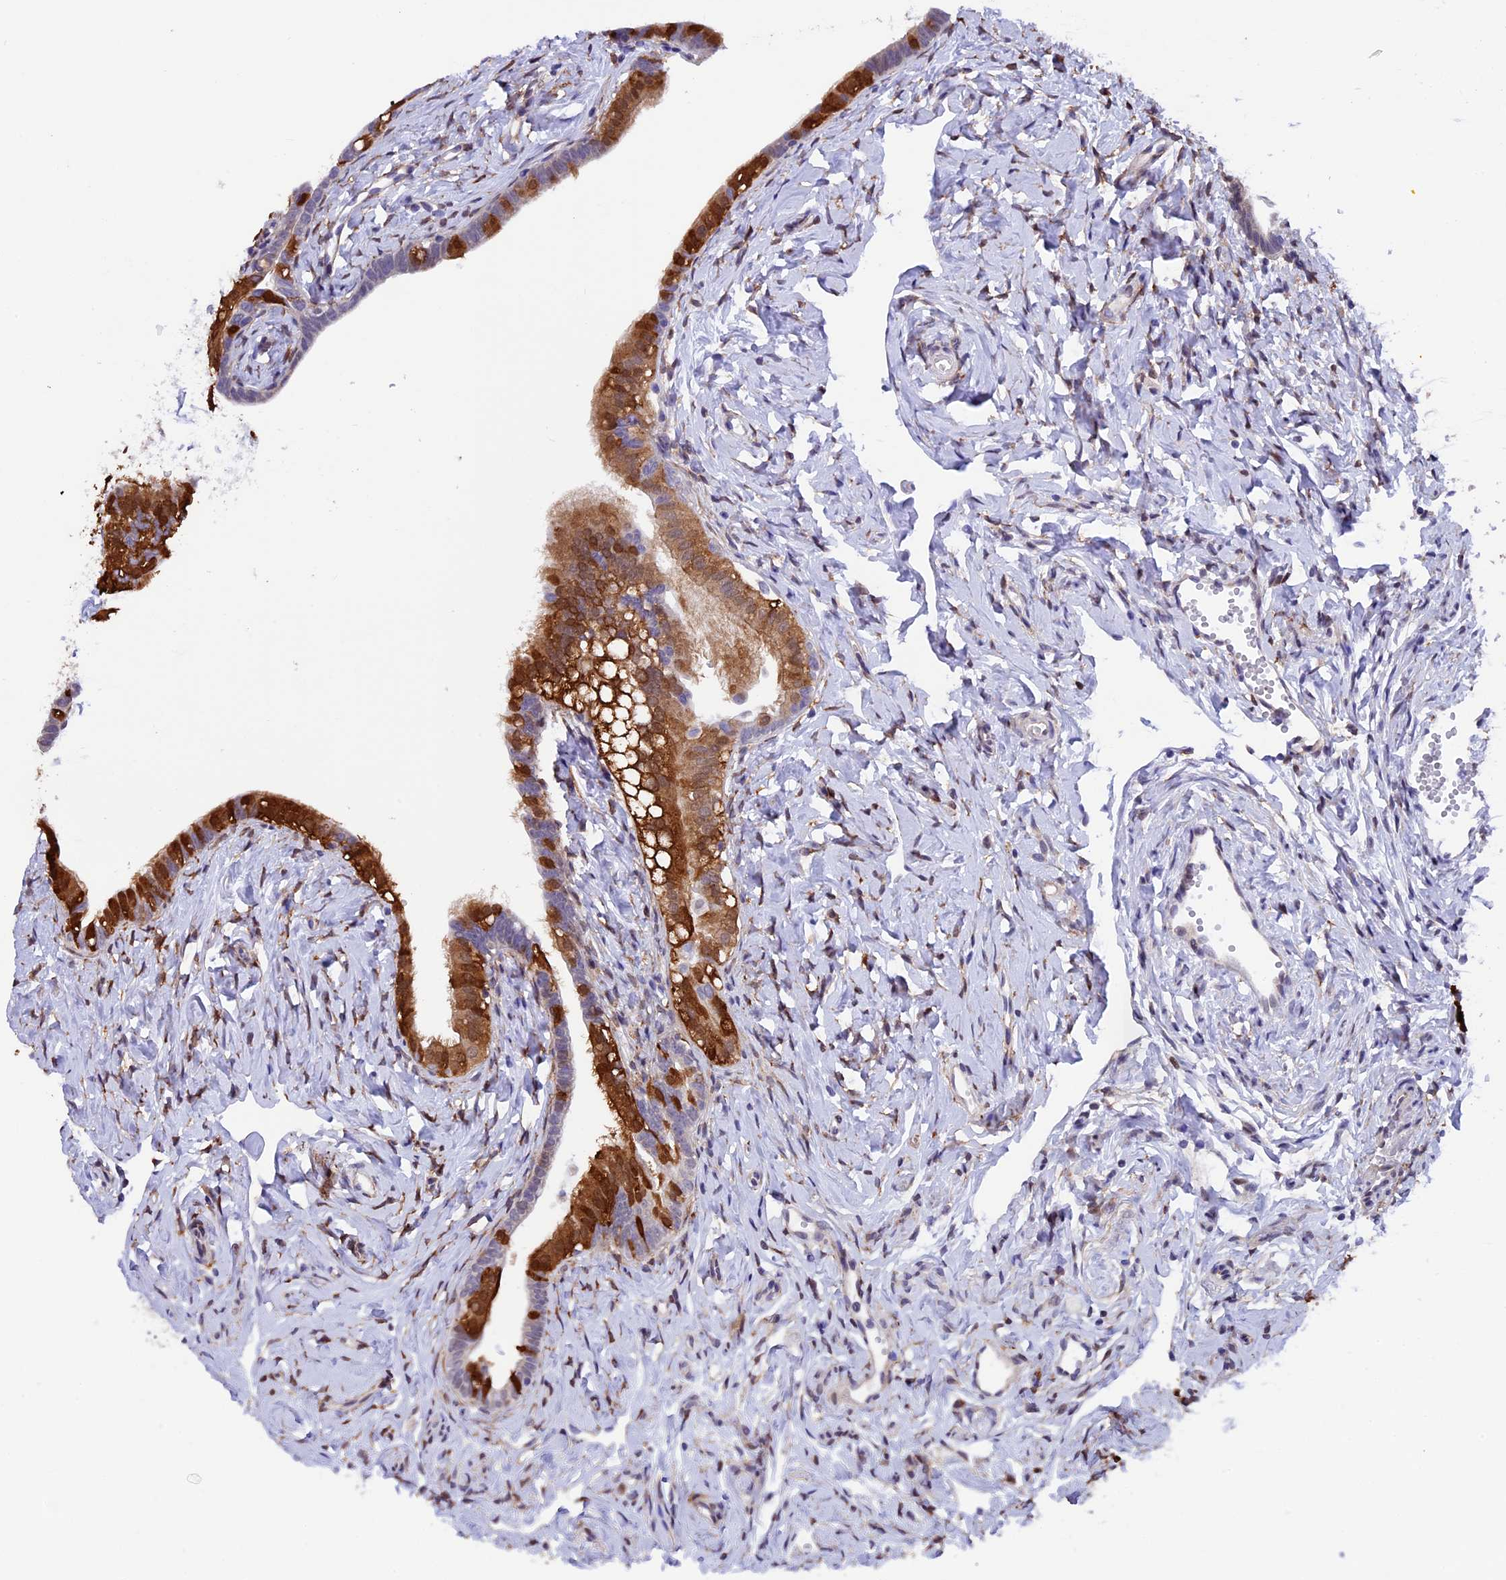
{"staining": {"intensity": "strong", "quantity": "25%-75%", "location": "cytoplasmic/membranous"}, "tissue": "fallopian tube", "cell_type": "Glandular cells", "image_type": "normal", "snomed": [{"axis": "morphology", "description": "Normal tissue, NOS"}, {"axis": "topography", "description": "Fallopian tube"}], "caption": "Fallopian tube stained for a protein (brown) exhibits strong cytoplasmic/membranous positive positivity in about 25%-75% of glandular cells.", "gene": "TMEM171", "patient": {"sex": "female", "age": 66}}